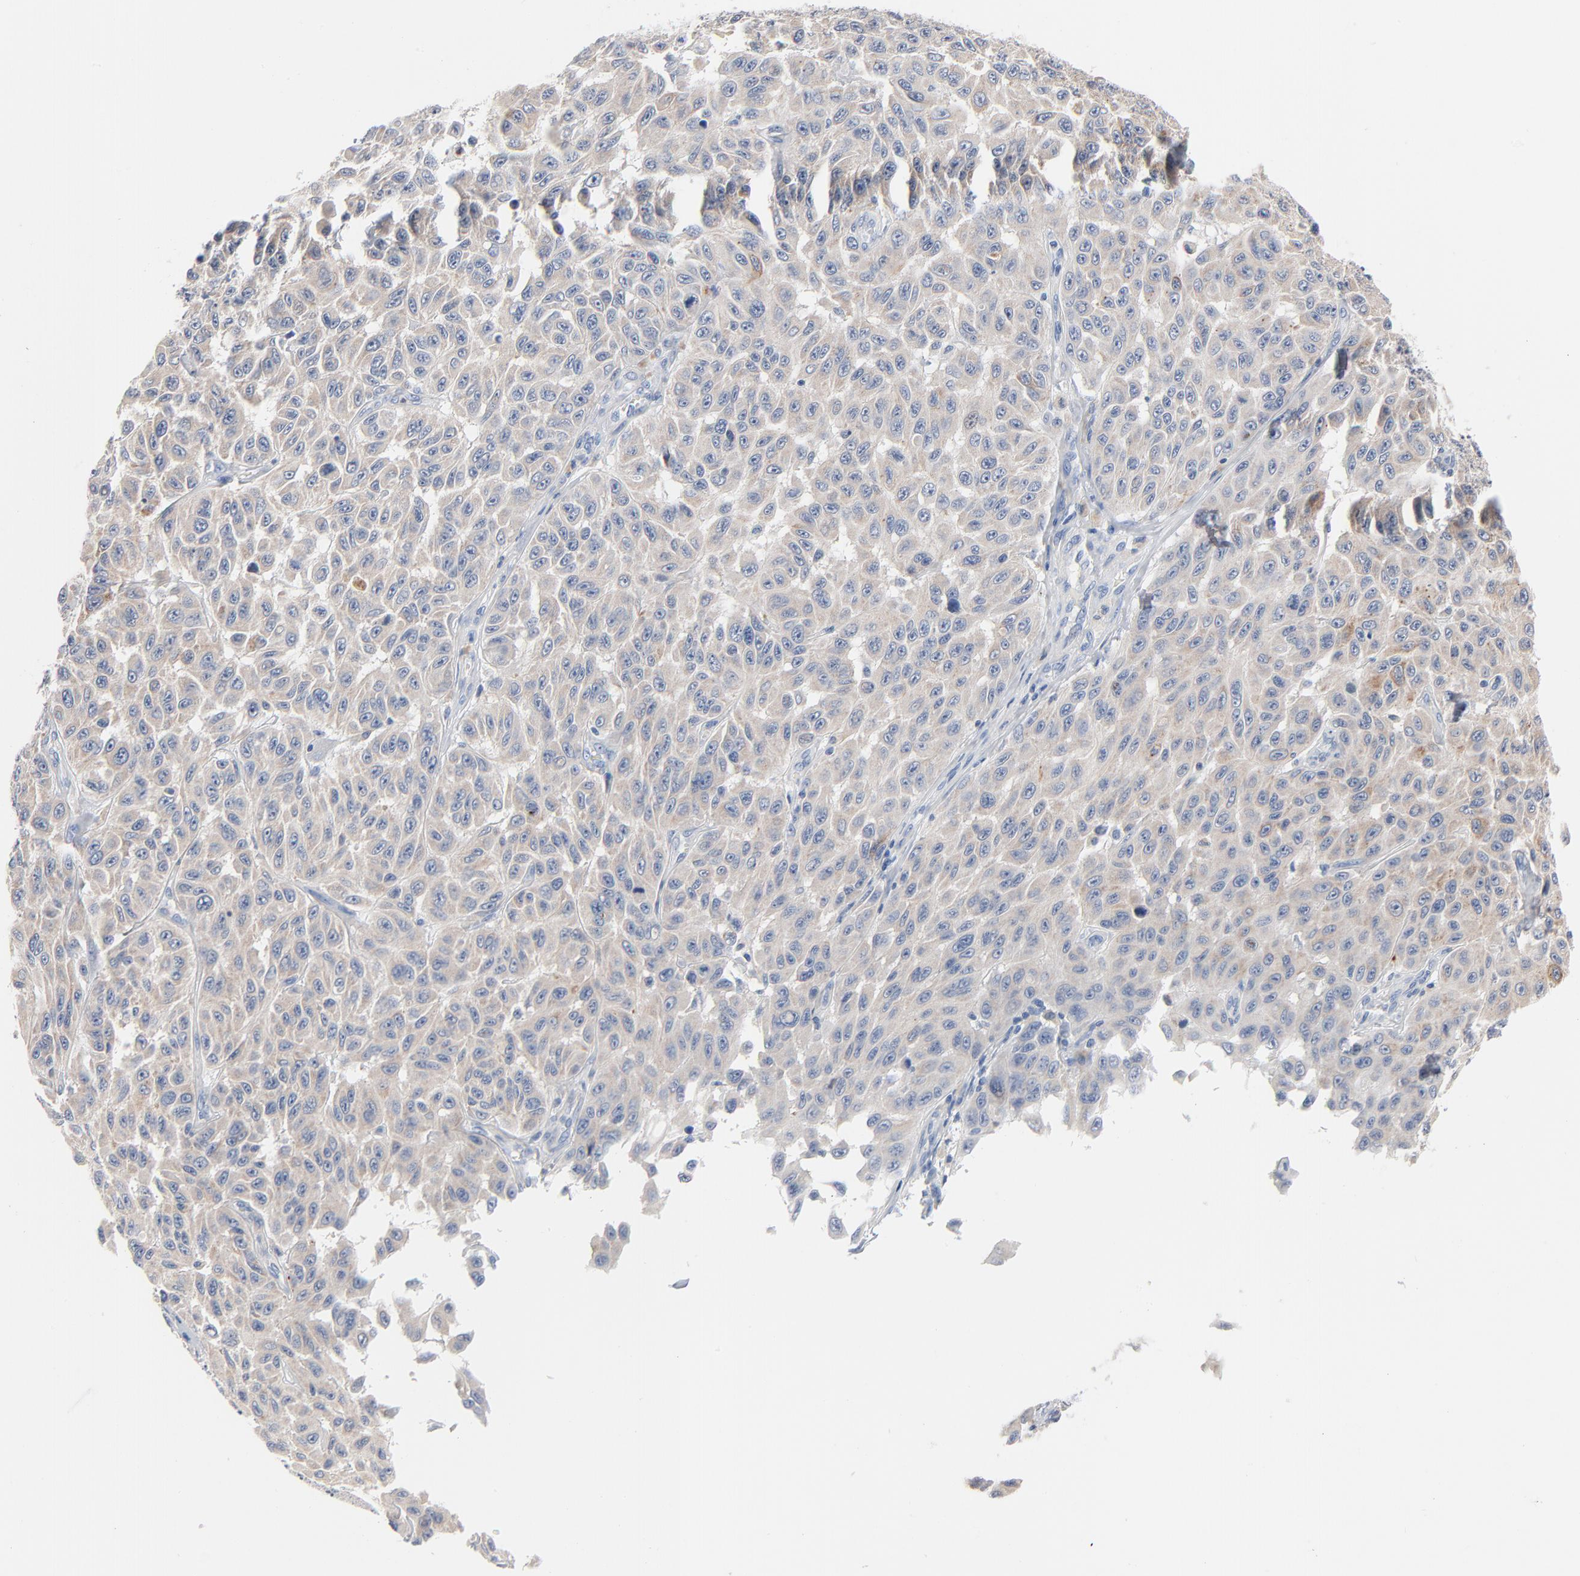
{"staining": {"intensity": "negative", "quantity": "none", "location": "none"}, "tissue": "melanoma", "cell_type": "Tumor cells", "image_type": "cancer", "snomed": [{"axis": "morphology", "description": "Malignant melanoma, NOS"}, {"axis": "topography", "description": "Skin"}], "caption": "Tumor cells are negative for brown protein staining in melanoma. (Brightfield microscopy of DAB (3,3'-diaminobenzidine) immunohistochemistry at high magnification).", "gene": "IFT43", "patient": {"sex": "male", "age": 30}}